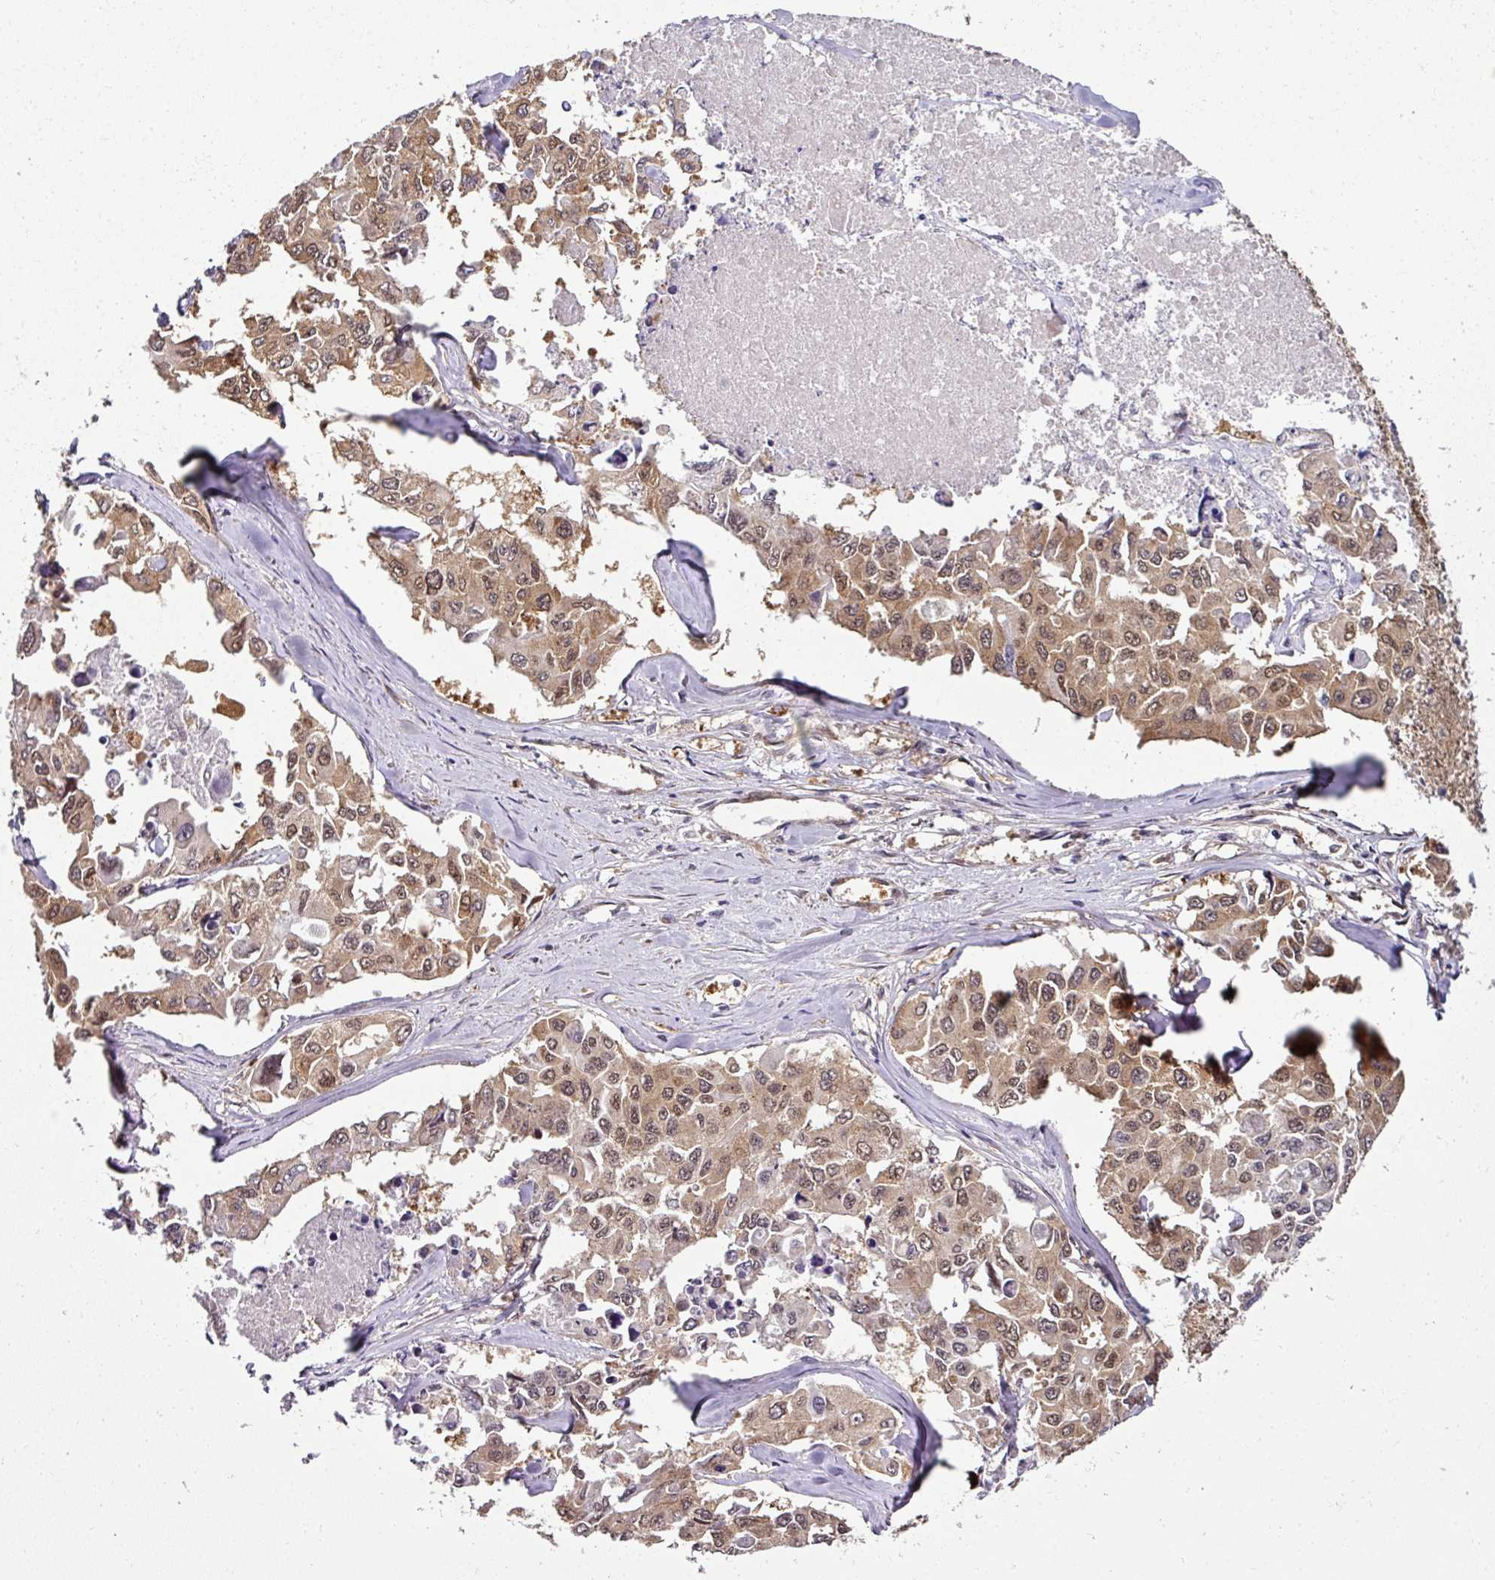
{"staining": {"intensity": "moderate", "quantity": ">75%", "location": "cytoplasmic/membranous,nuclear"}, "tissue": "lung cancer", "cell_type": "Tumor cells", "image_type": "cancer", "snomed": [{"axis": "morphology", "description": "Adenocarcinoma, NOS"}, {"axis": "topography", "description": "Lung"}], "caption": "High-power microscopy captured an IHC histopathology image of lung cancer (adenocarcinoma), revealing moderate cytoplasmic/membranous and nuclear expression in approximately >75% of tumor cells.", "gene": "RBM4B", "patient": {"sex": "male", "age": 64}}